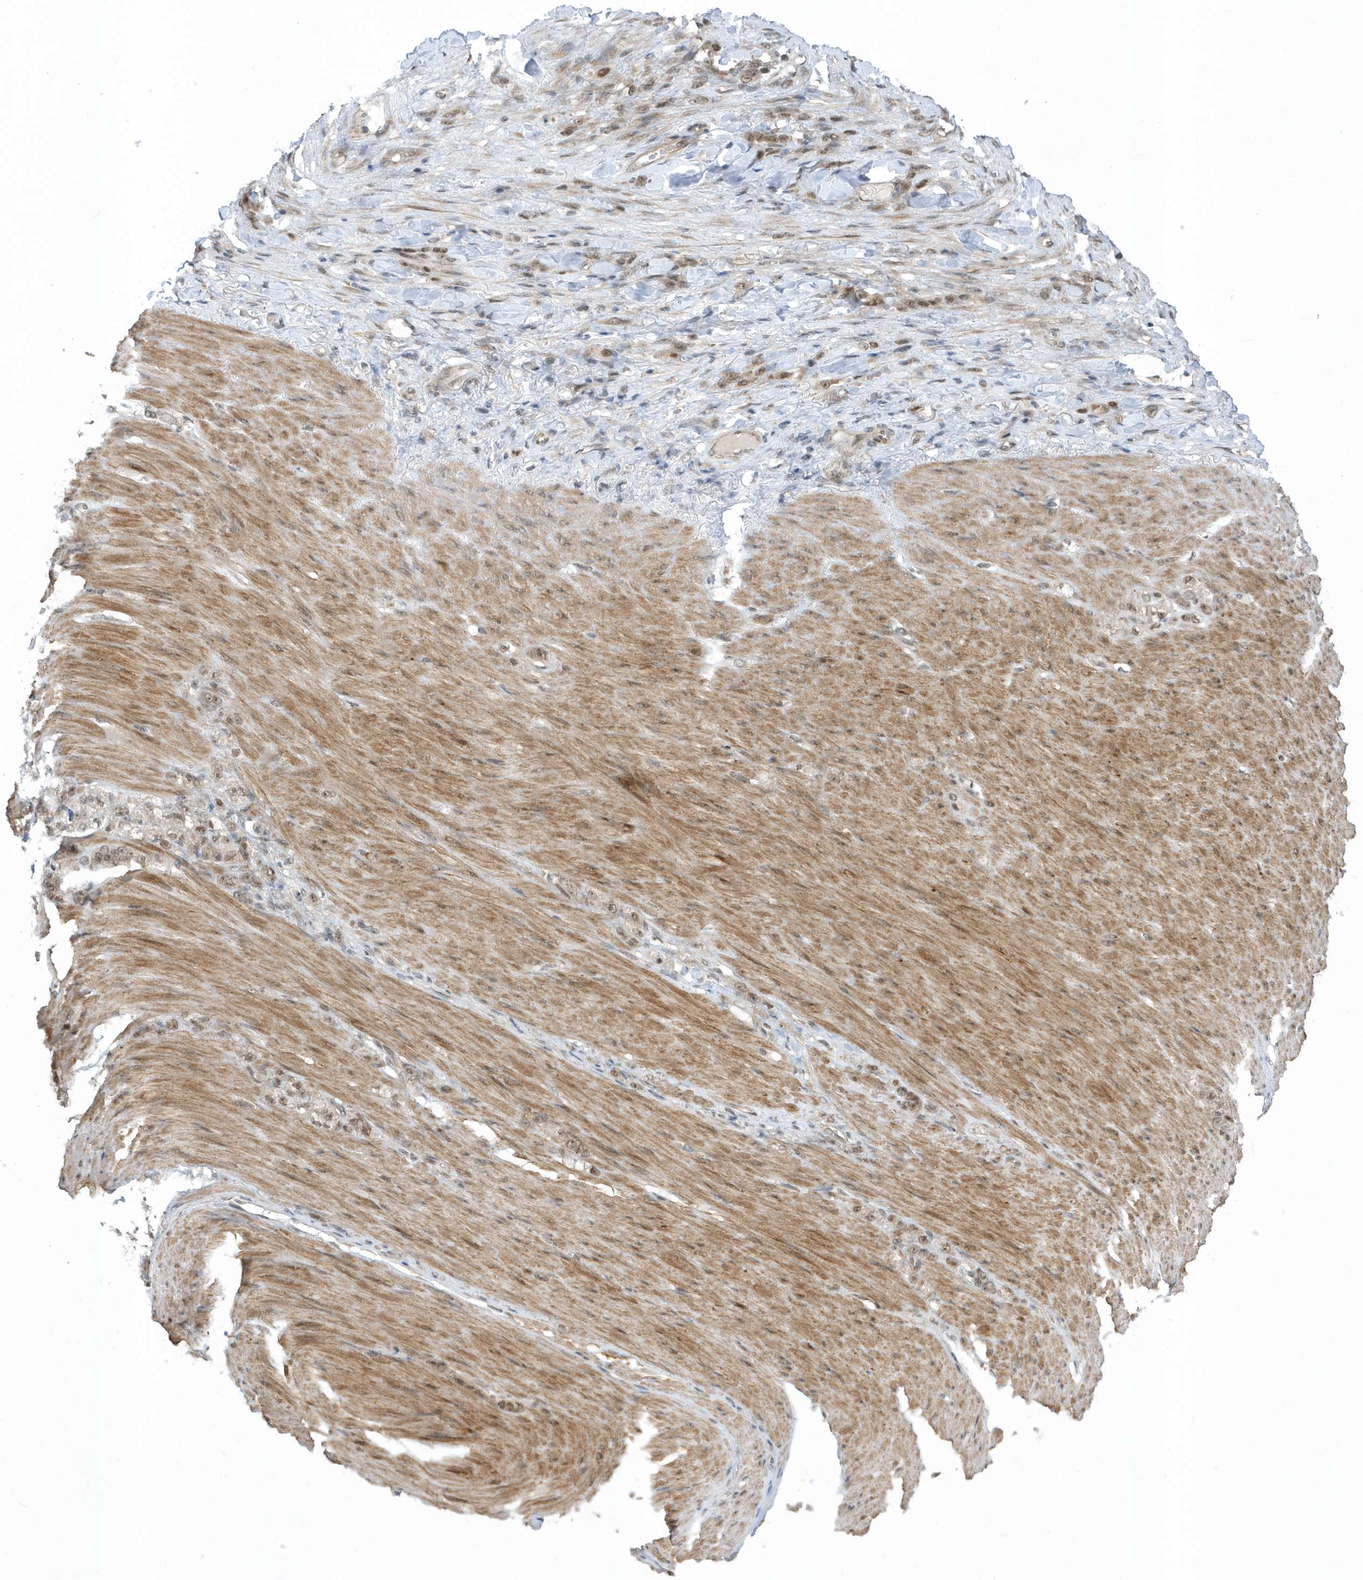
{"staining": {"intensity": "moderate", "quantity": ">75%", "location": "nuclear"}, "tissue": "stomach cancer", "cell_type": "Tumor cells", "image_type": "cancer", "snomed": [{"axis": "morphology", "description": "Normal tissue, NOS"}, {"axis": "morphology", "description": "Adenocarcinoma, NOS"}, {"axis": "topography", "description": "Stomach"}], "caption": "Protein staining of stomach cancer (adenocarcinoma) tissue demonstrates moderate nuclear positivity in about >75% of tumor cells. Nuclei are stained in blue.", "gene": "USP53", "patient": {"sex": "male", "age": 82}}